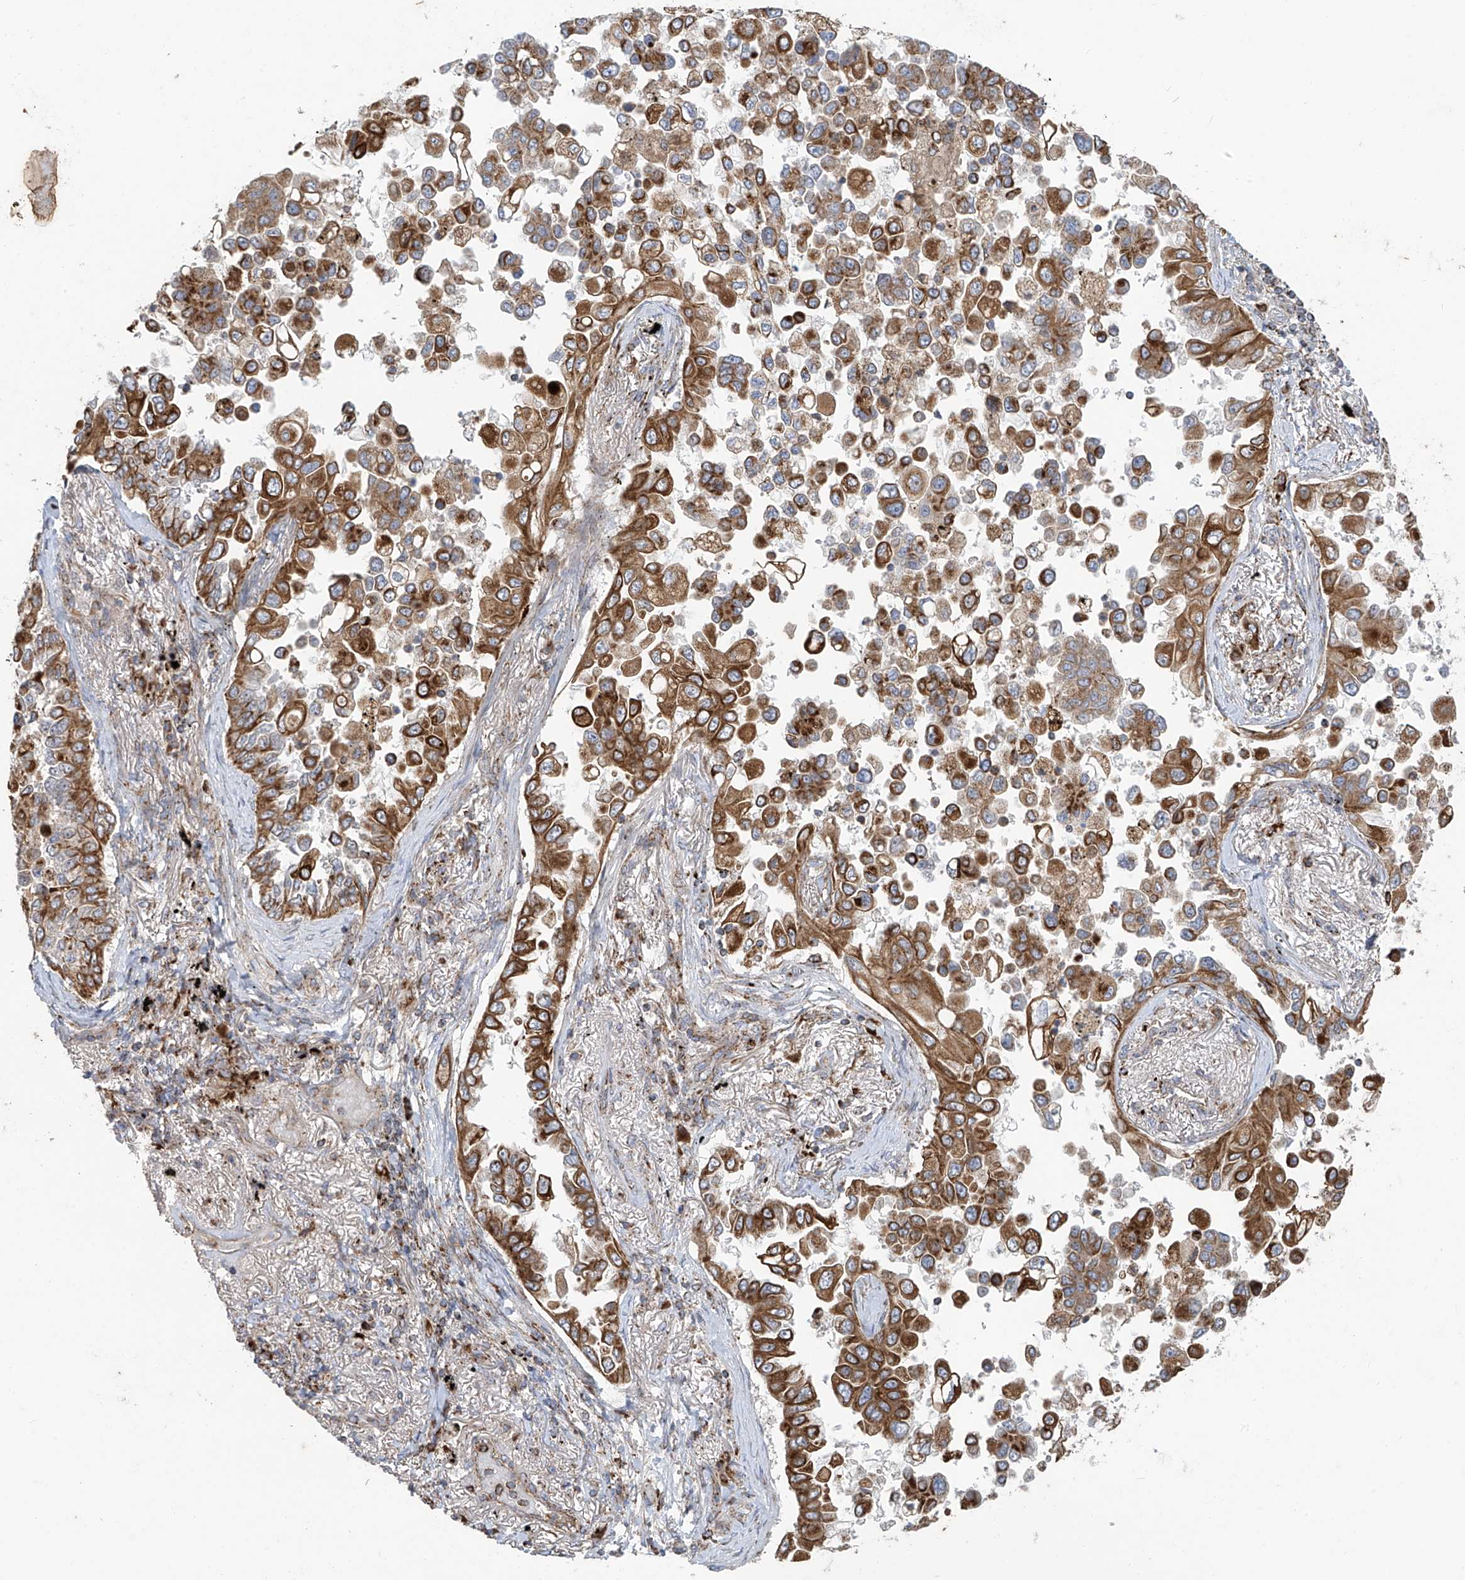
{"staining": {"intensity": "moderate", "quantity": ">75%", "location": "cytoplasmic/membranous"}, "tissue": "lung cancer", "cell_type": "Tumor cells", "image_type": "cancer", "snomed": [{"axis": "morphology", "description": "Adenocarcinoma, NOS"}, {"axis": "topography", "description": "Lung"}], "caption": "Brown immunohistochemical staining in human lung cancer demonstrates moderate cytoplasmic/membranous positivity in about >75% of tumor cells.", "gene": "C2orf74", "patient": {"sex": "female", "age": 67}}